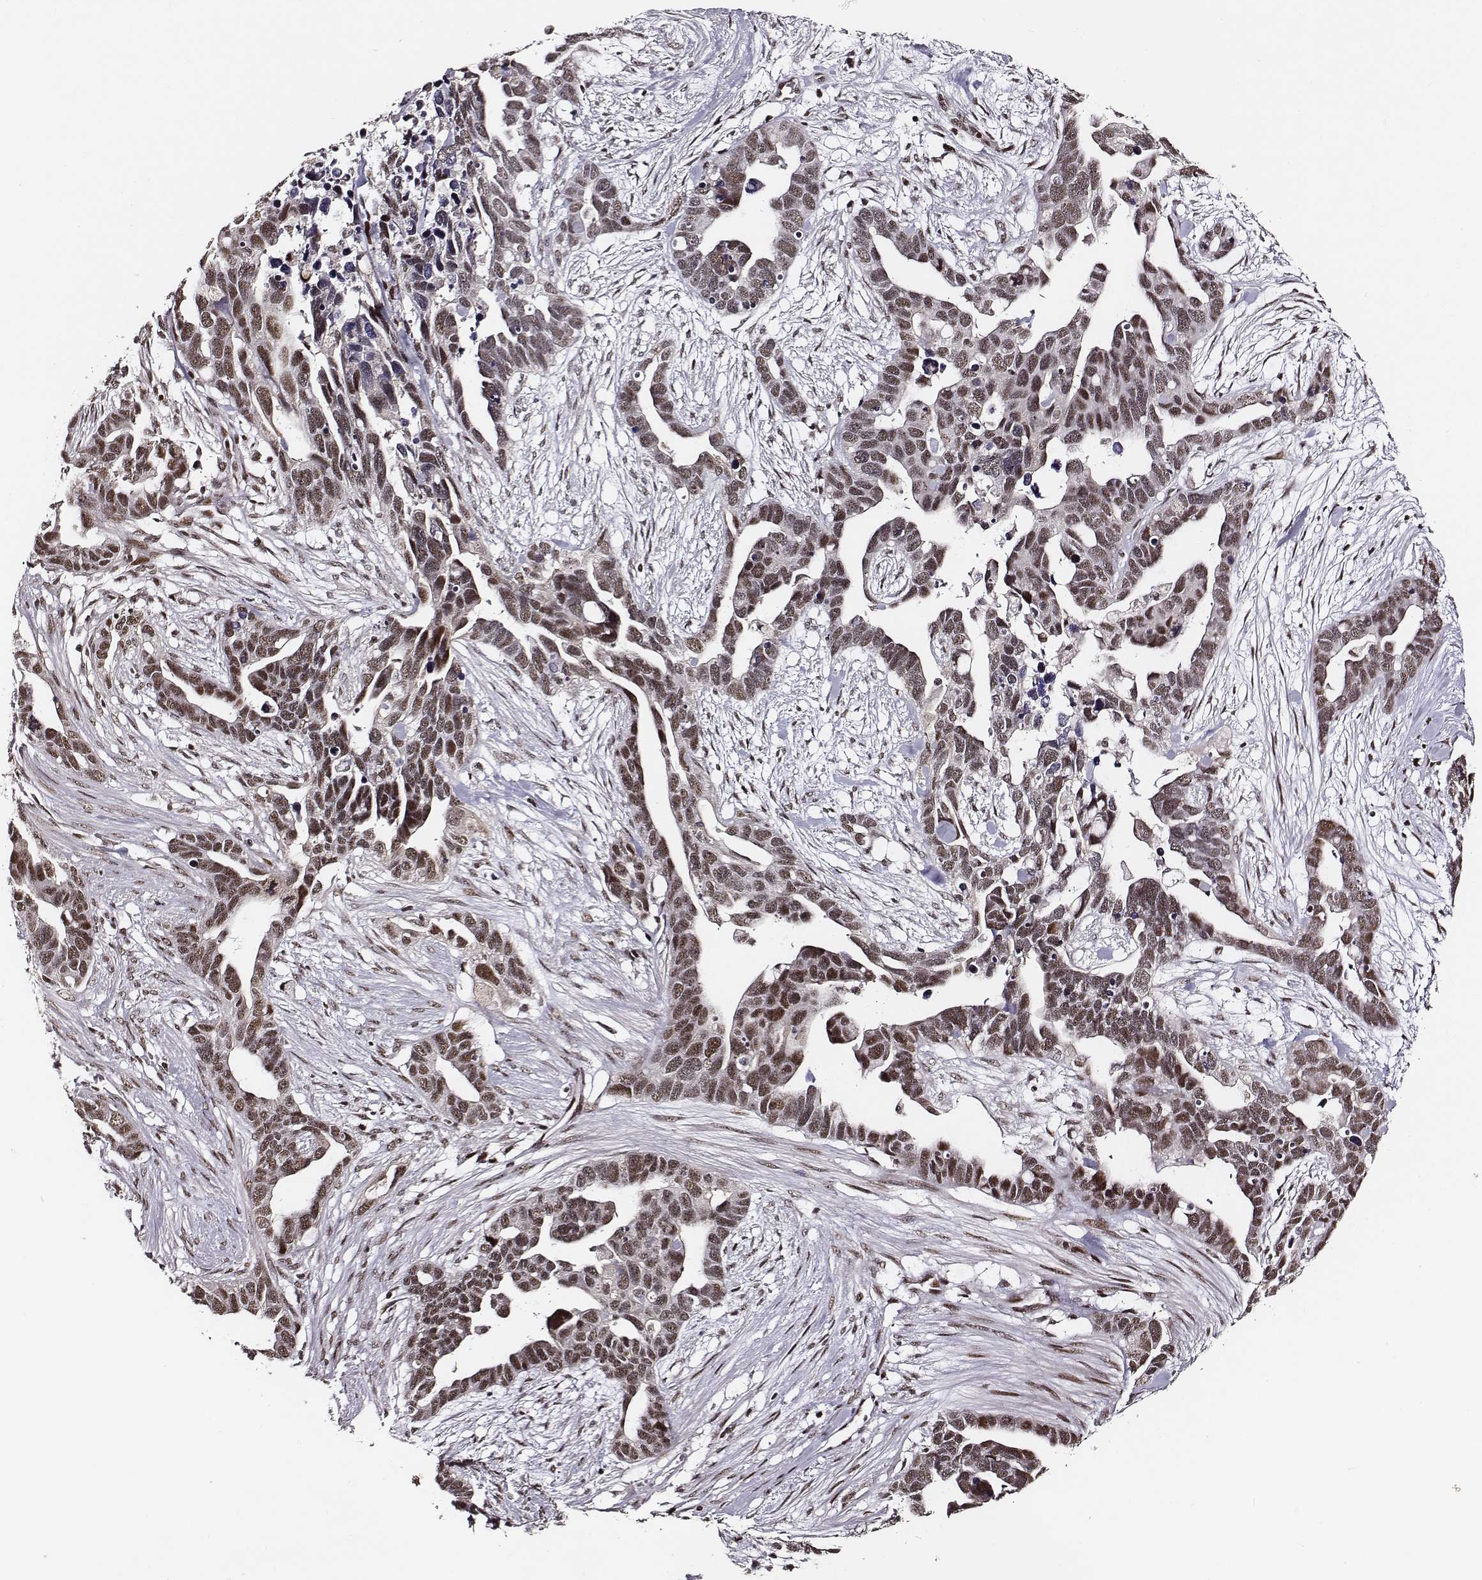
{"staining": {"intensity": "moderate", "quantity": ">75%", "location": "nuclear"}, "tissue": "ovarian cancer", "cell_type": "Tumor cells", "image_type": "cancer", "snomed": [{"axis": "morphology", "description": "Cystadenocarcinoma, serous, NOS"}, {"axis": "topography", "description": "Ovary"}], "caption": "Immunohistochemical staining of ovarian cancer reveals moderate nuclear protein positivity in approximately >75% of tumor cells. The protein of interest is stained brown, and the nuclei are stained in blue (DAB IHC with brightfield microscopy, high magnification).", "gene": "PPARA", "patient": {"sex": "female", "age": 54}}